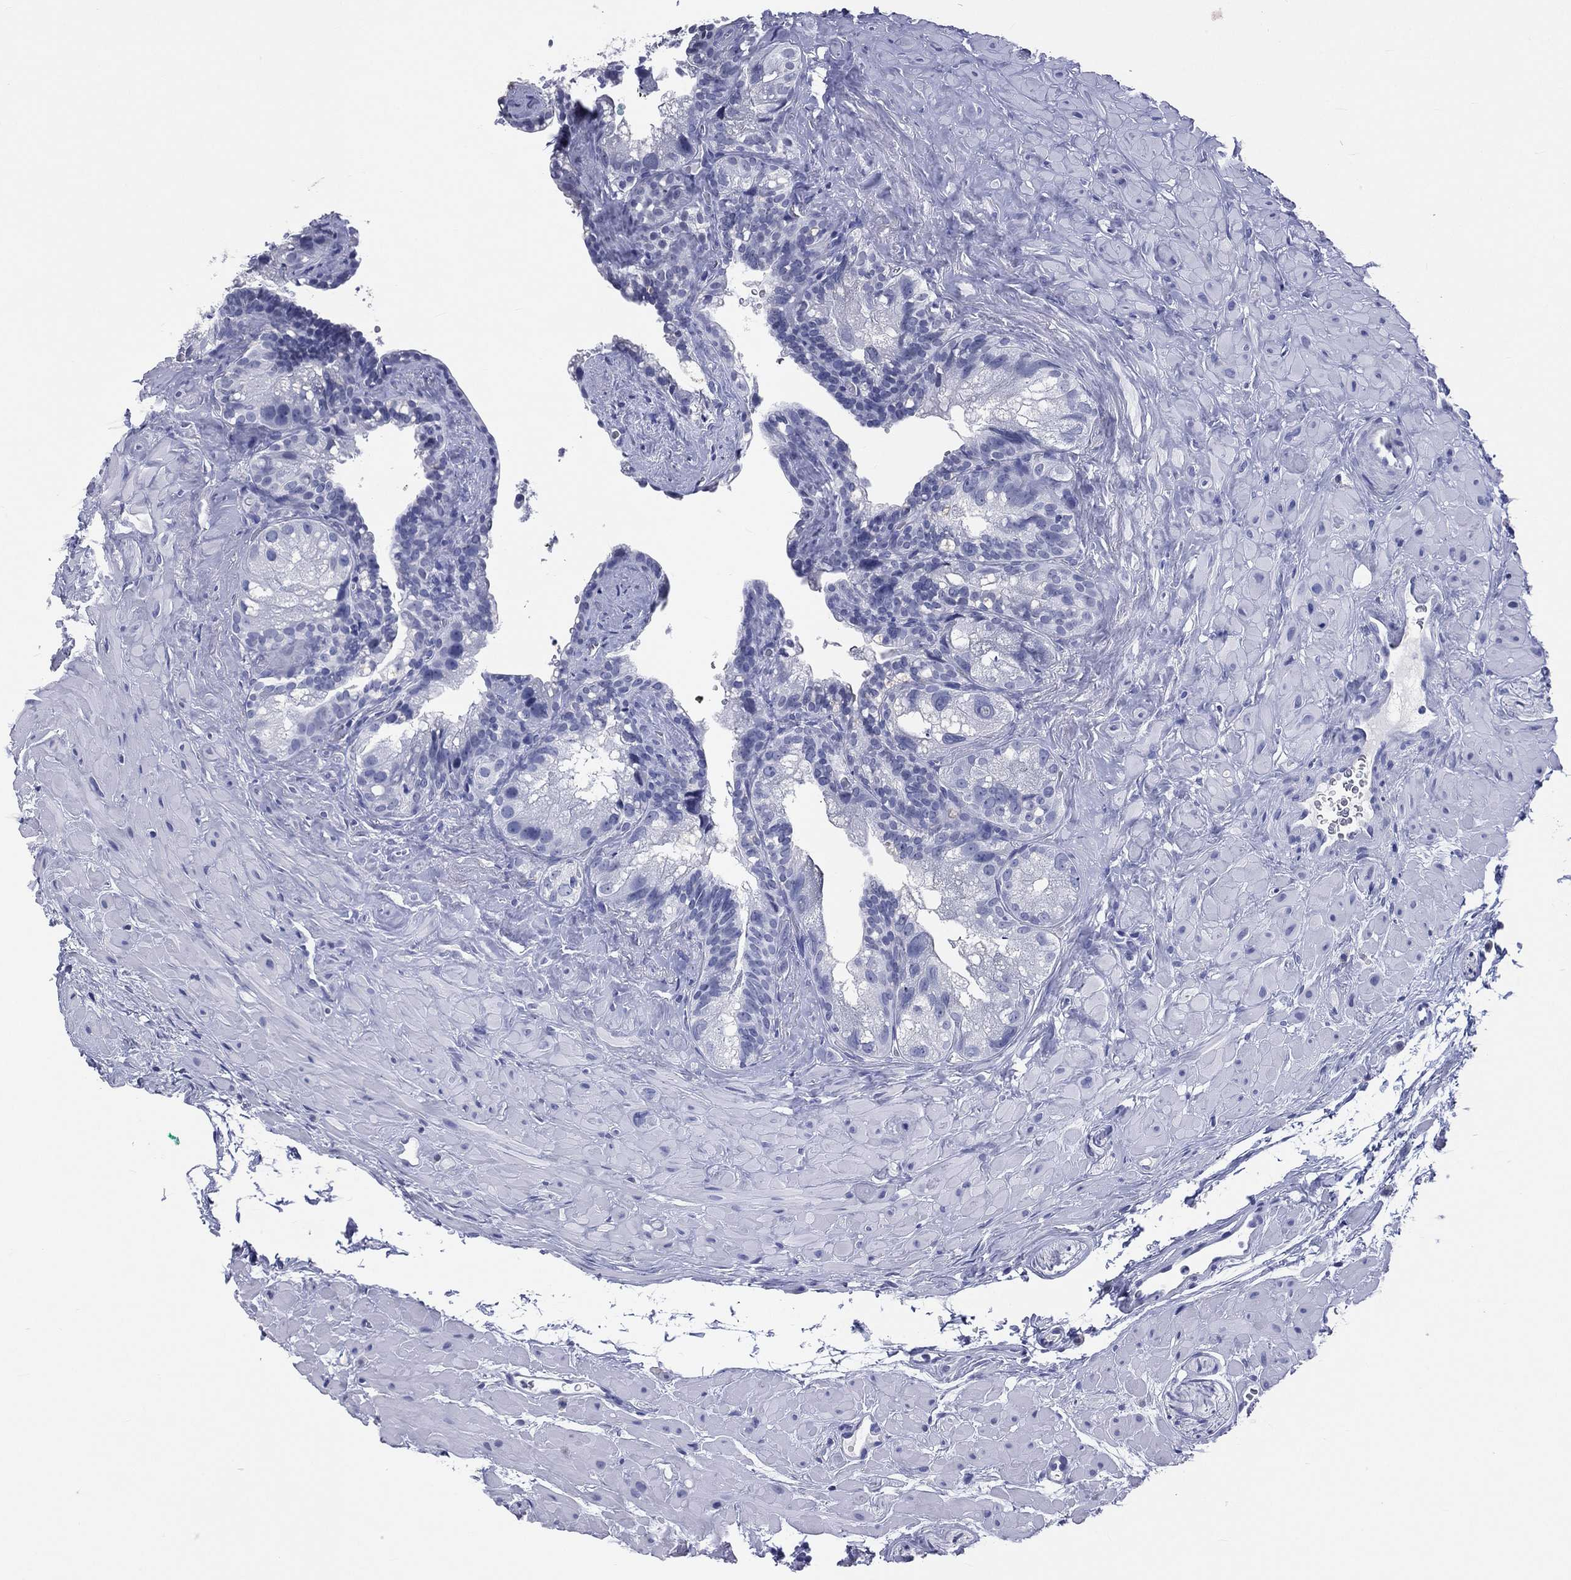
{"staining": {"intensity": "negative", "quantity": "none", "location": "none"}, "tissue": "seminal vesicle", "cell_type": "Glandular cells", "image_type": "normal", "snomed": [{"axis": "morphology", "description": "Normal tissue, NOS"}, {"axis": "topography", "description": "Seminal veicle"}], "caption": "A histopathology image of human seminal vesicle is negative for staining in glandular cells.", "gene": "SSX1", "patient": {"sex": "male", "age": 72}}